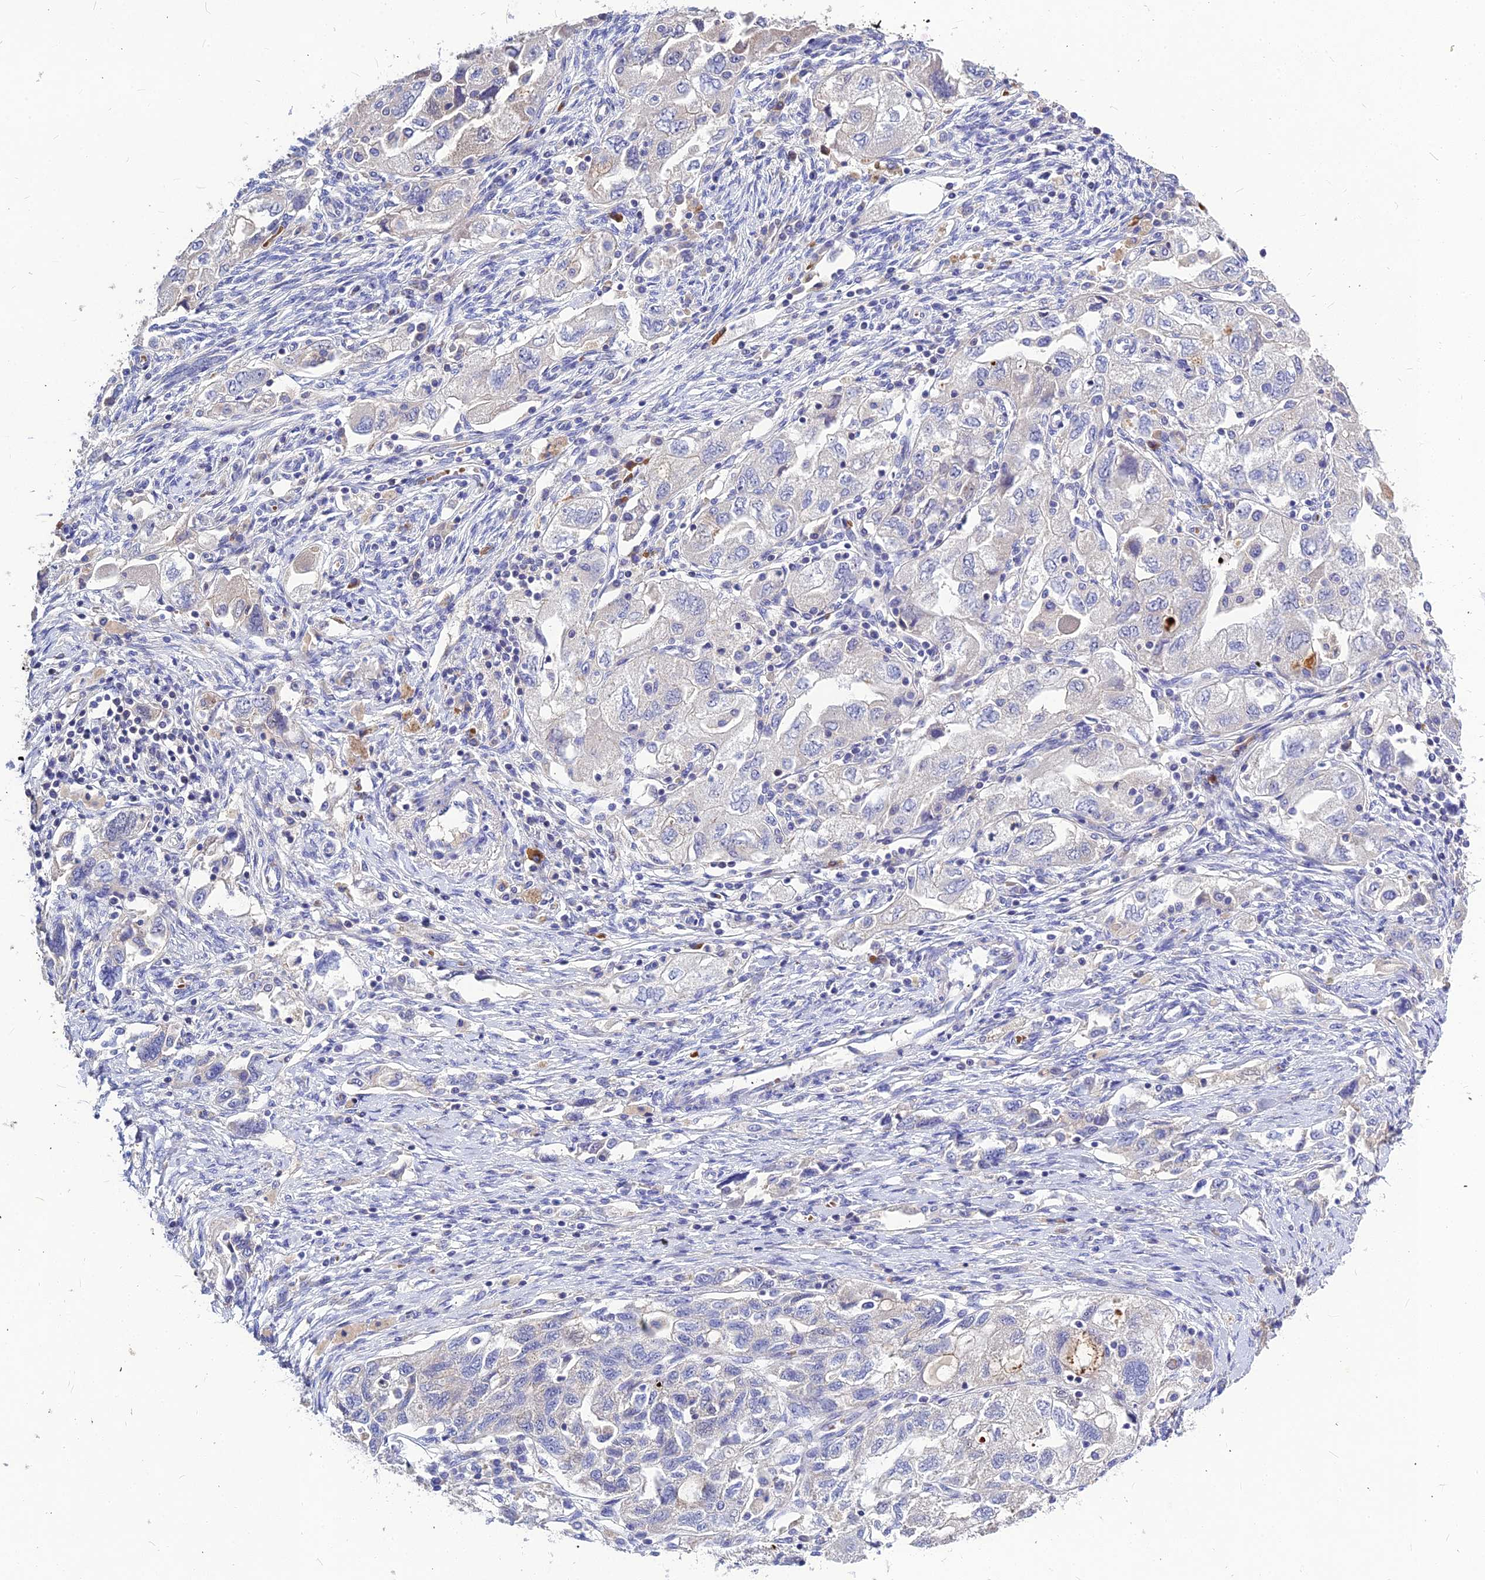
{"staining": {"intensity": "negative", "quantity": "none", "location": "none"}, "tissue": "ovarian cancer", "cell_type": "Tumor cells", "image_type": "cancer", "snomed": [{"axis": "morphology", "description": "Carcinoma, NOS"}, {"axis": "morphology", "description": "Cystadenocarcinoma, serous, NOS"}, {"axis": "topography", "description": "Ovary"}], "caption": "This histopathology image is of ovarian cancer (serous cystadenocarcinoma) stained with IHC to label a protein in brown with the nuclei are counter-stained blue. There is no expression in tumor cells.", "gene": "DMRTA1", "patient": {"sex": "female", "age": 69}}